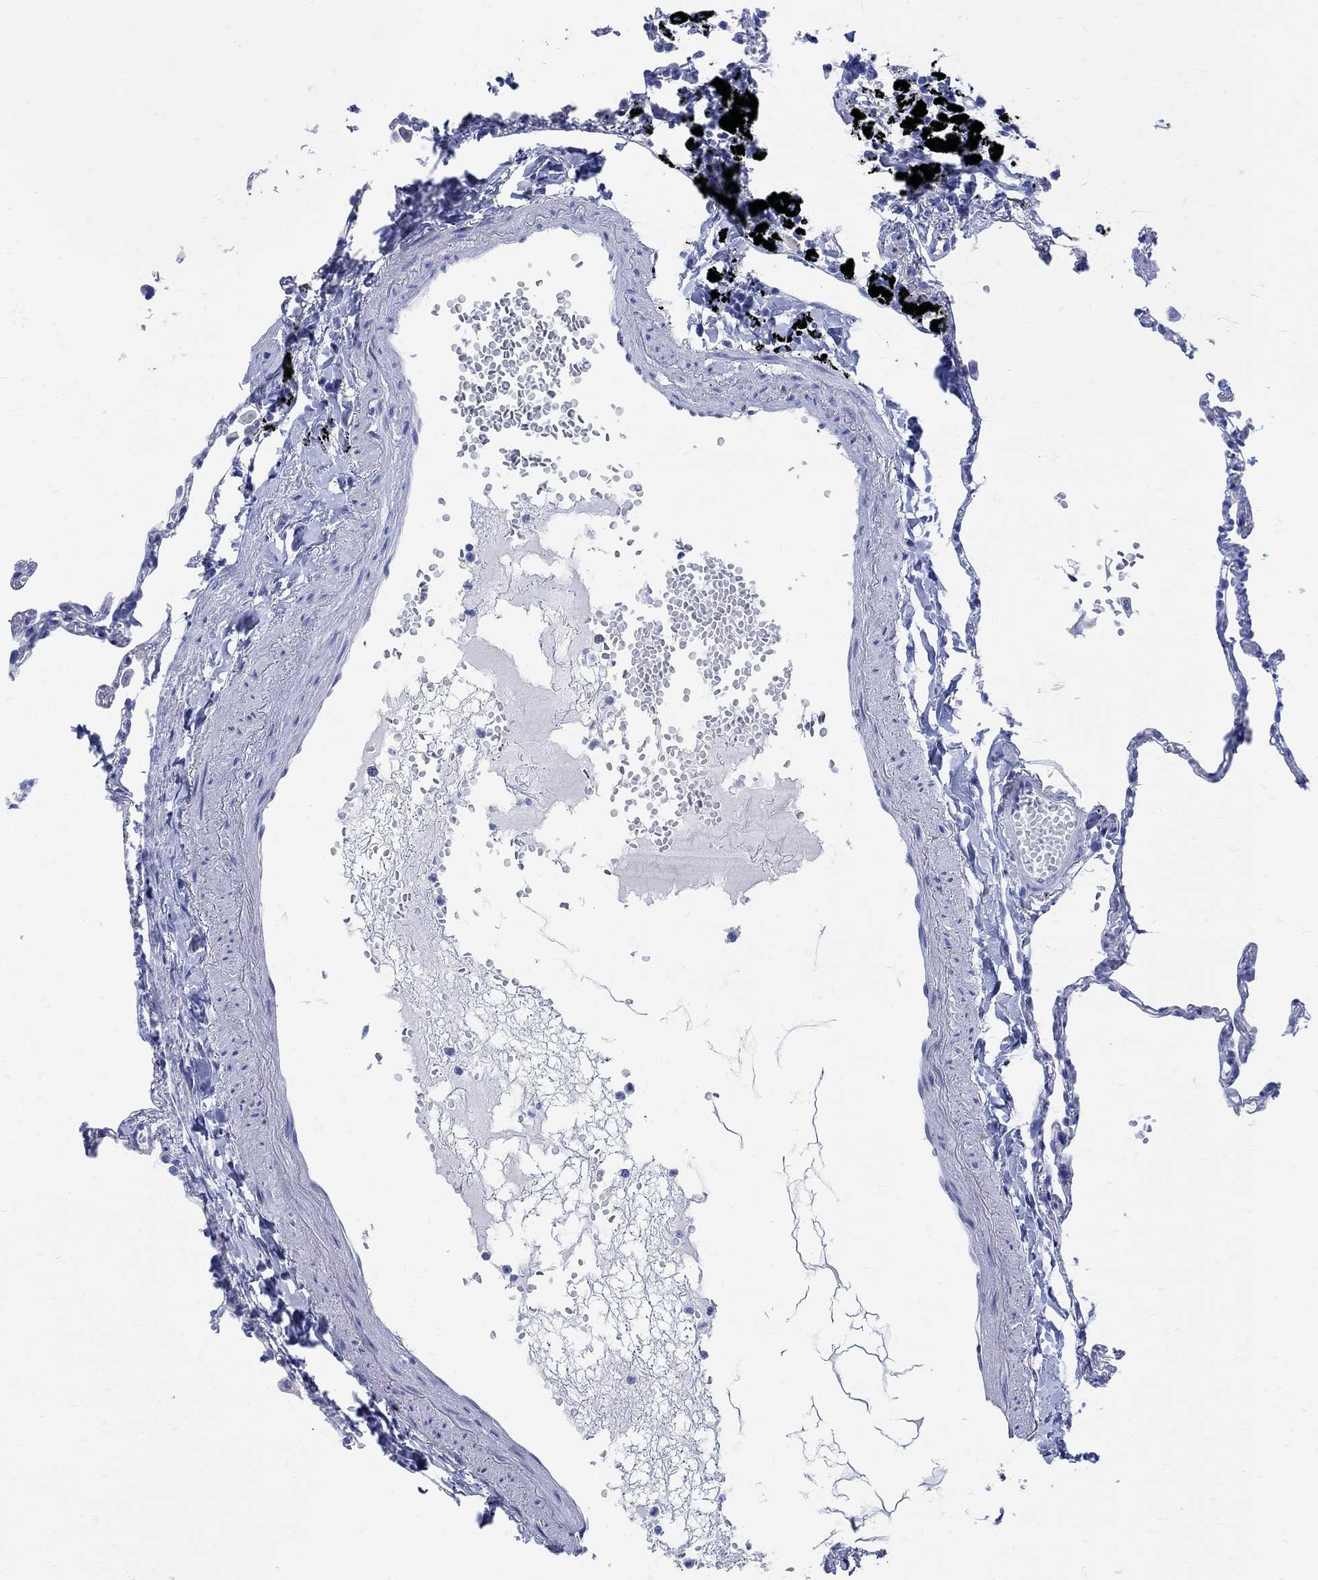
{"staining": {"intensity": "negative", "quantity": "none", "location": "none"}, "tissue": "lung", "cell_type": "Alveolar cells", "image_type": "normal", "snomed": [{"axis": "morphology", "description": "Normal tissue, NOS"}, {"axis": "topography", "description": "Lung"}], "caption": "This is an immunohistochemistry (IHC) micrograph of benign human lung. There is no staining in alveolar cells.", "gene": "MYL1", "patient": {"sex": "male", "age": 78}}